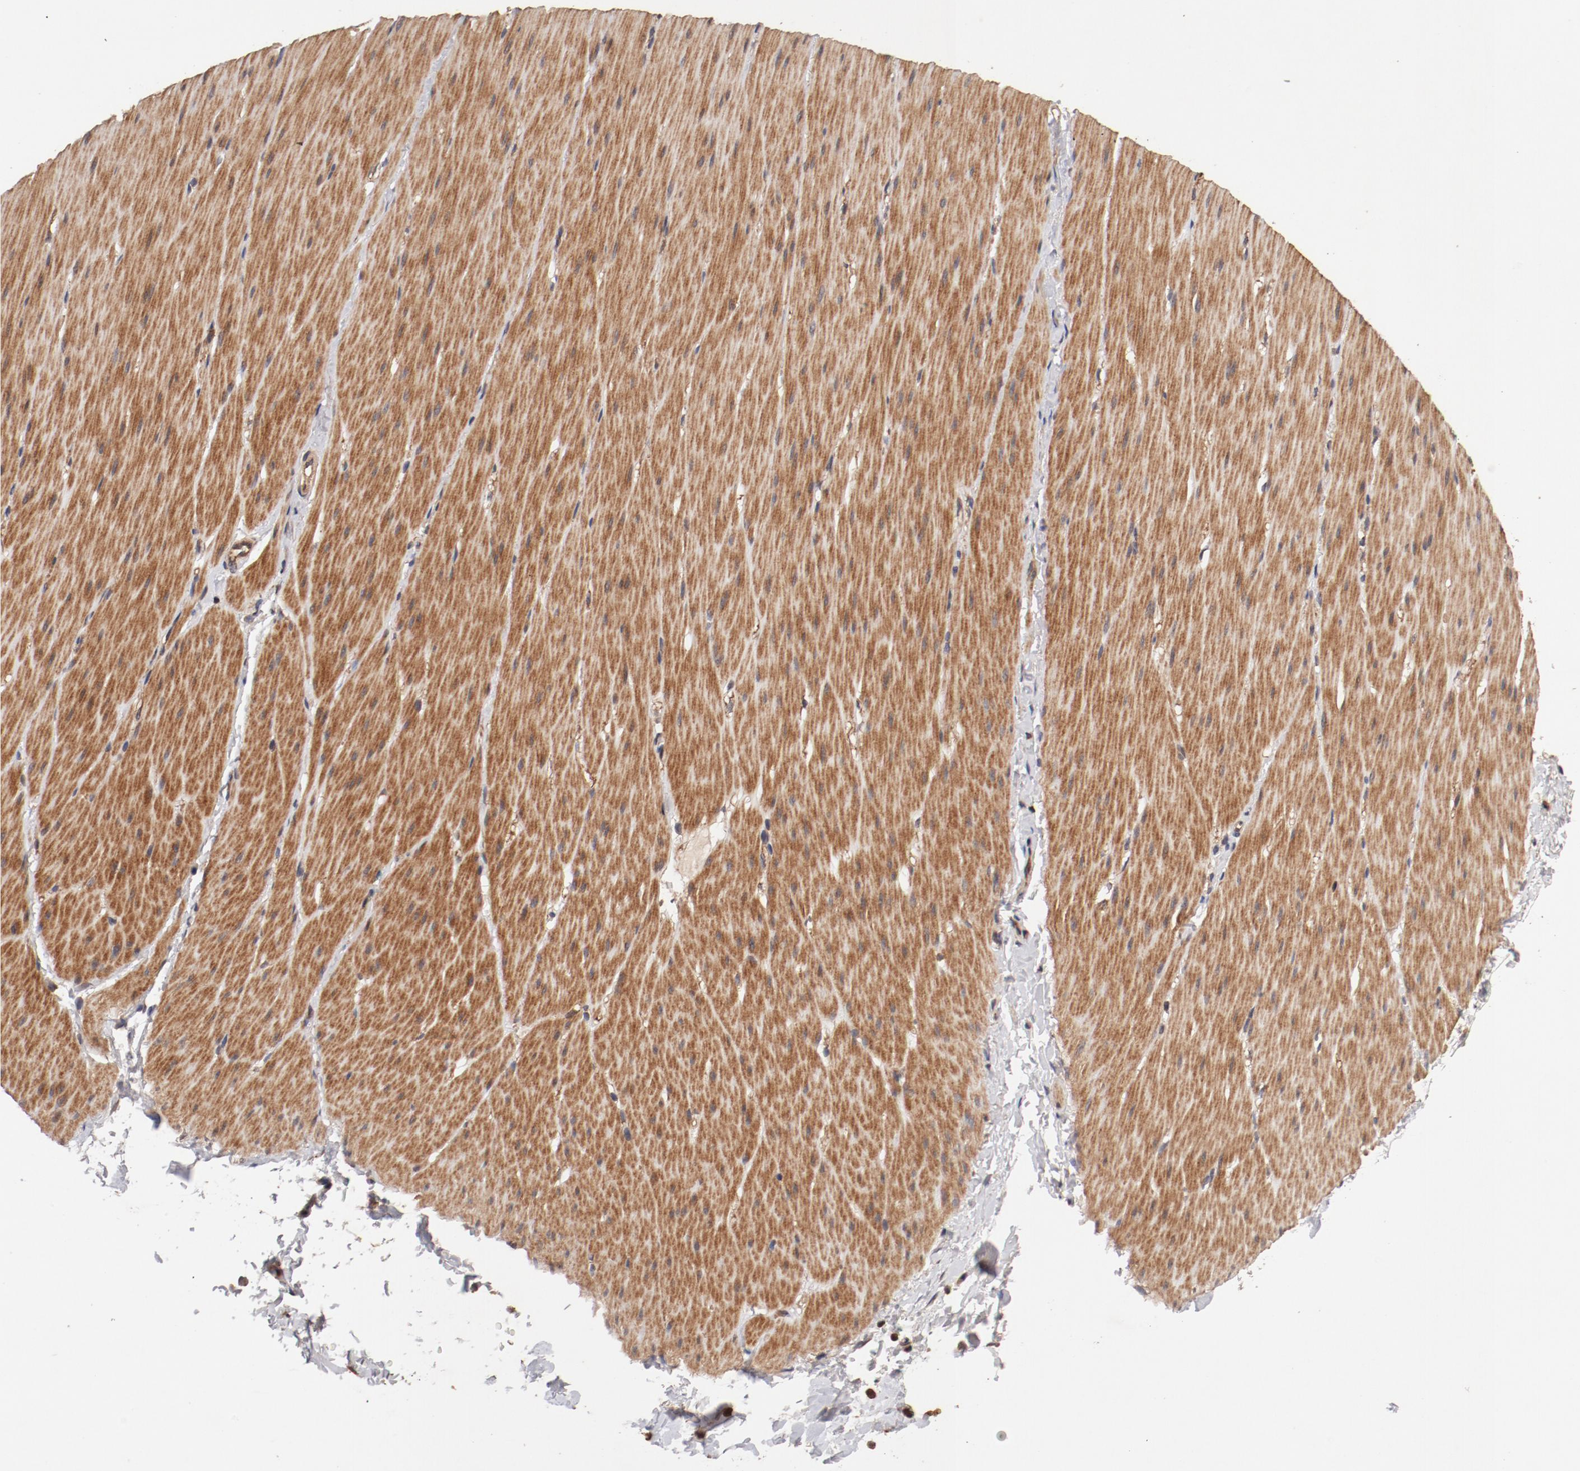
{"staining": {"intensity": "moderate", "quantity": ">75%", "location": "cytoplasmic/membranous"}, "tissue": "smooth muscle", "cell_type": "Smooth muscle cells", "image_type": "normal", "snomed": [{"axis": "morphology", "description": "Normal tissue, NOS"}, {"axis": "topography", "description": "Smooth muscle"}, {"axis": "topography", "description": "Colon"}], "caption": "Immunohistochemical staining of normal smooth muscle displays moderate cytoplasmic/membranous protein positivity in about >75% of smooth muscle cells.", "gene": "GUF1", "patient": {"sex": "male", "age": 67}}